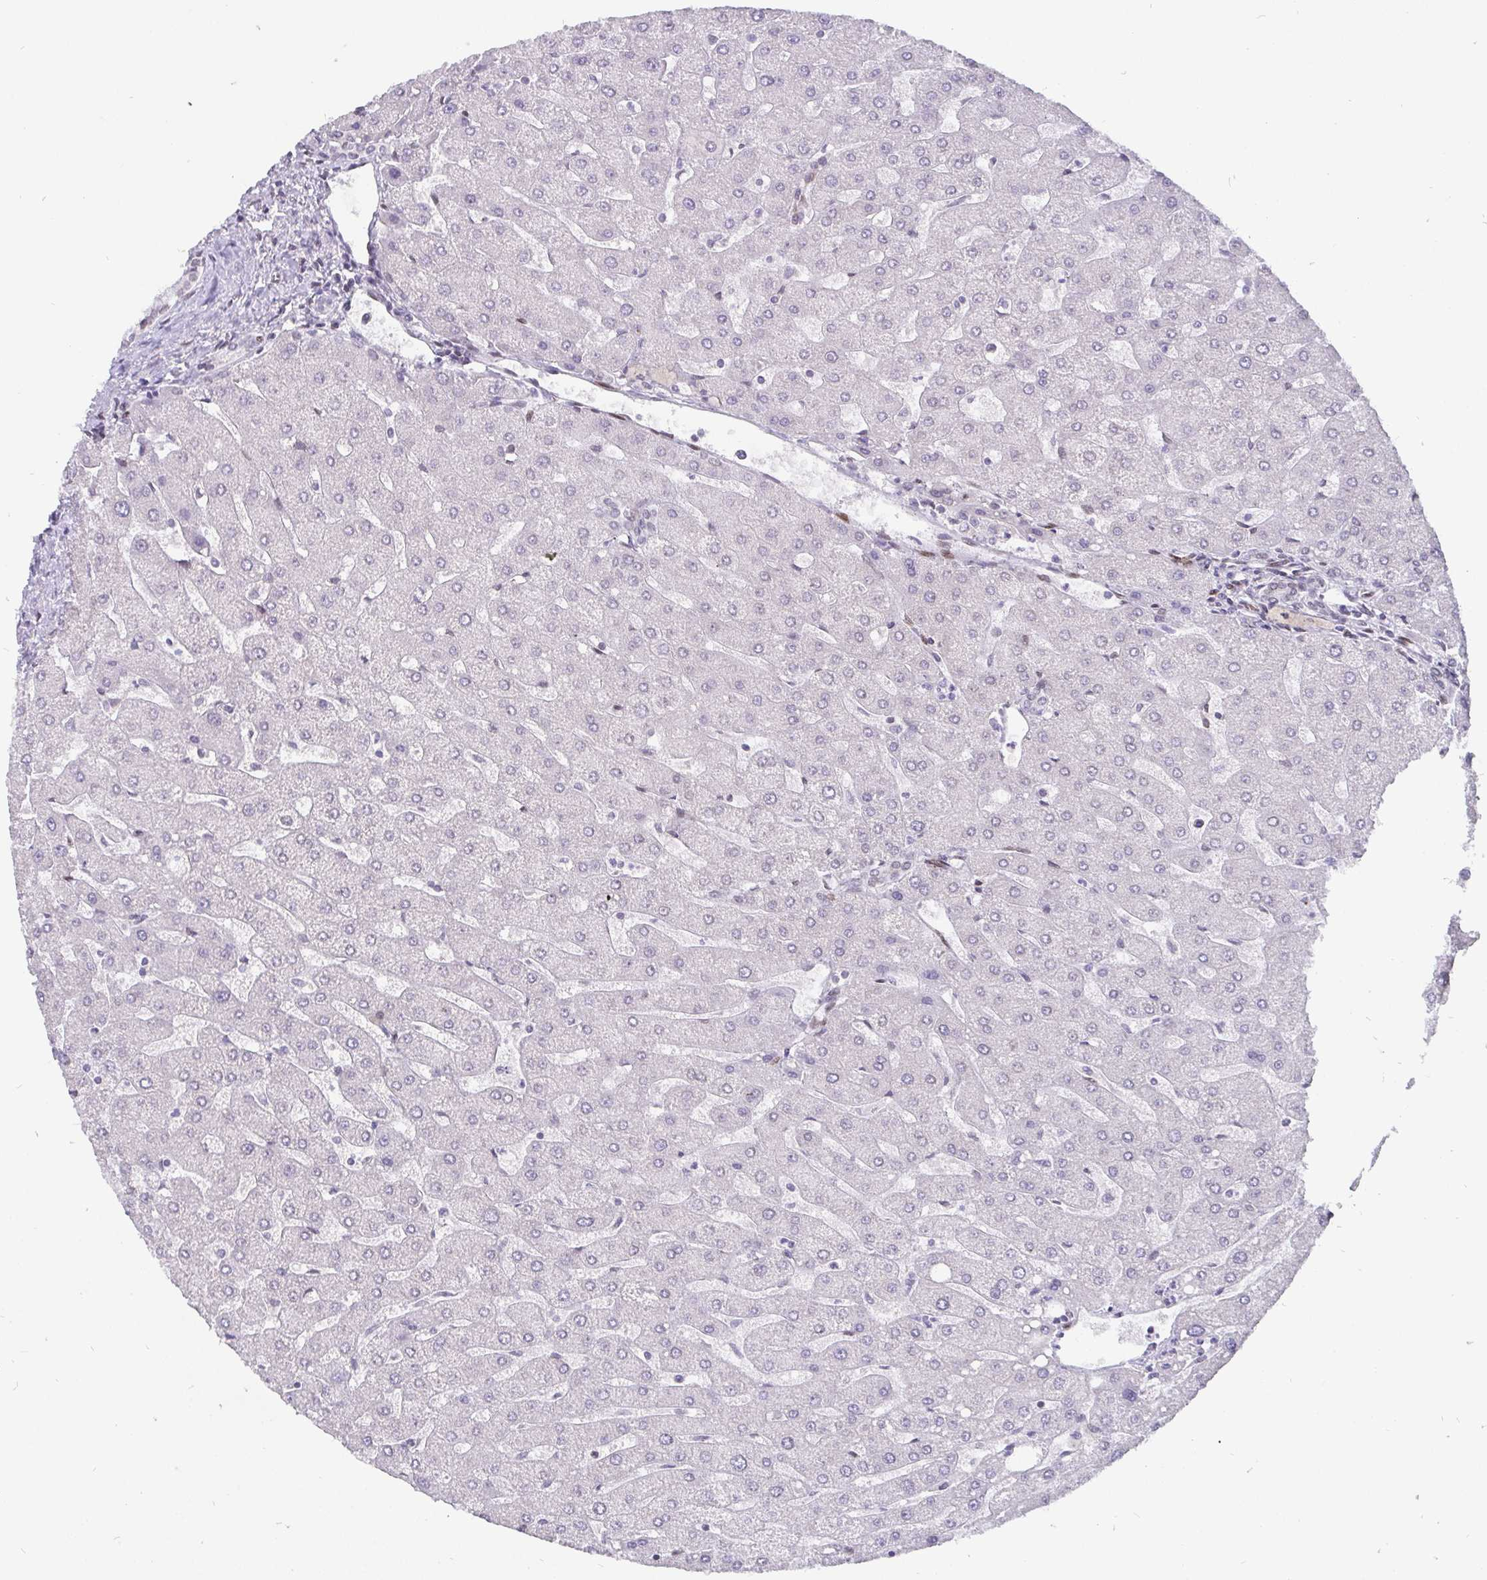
{"staining": {"intensity": "negative", "quantity": "none", "location": "none"}, "tissue": "liver", "cell_type": "Cholangiocytes", "image_type": "normal", "snomed": [{"axis": "morphology", "description": "Normal tissue, NOS"}, {"axis": "topography", "description": "Liver"}], "caption": "Immunohistochemistry (IHC) micrograph of unremarkable liver stained for a protein (brown), which exhibits no expression in cholangiocytes.", "gene": "EMD", "patient": {"sex": "male", "age": 67}}